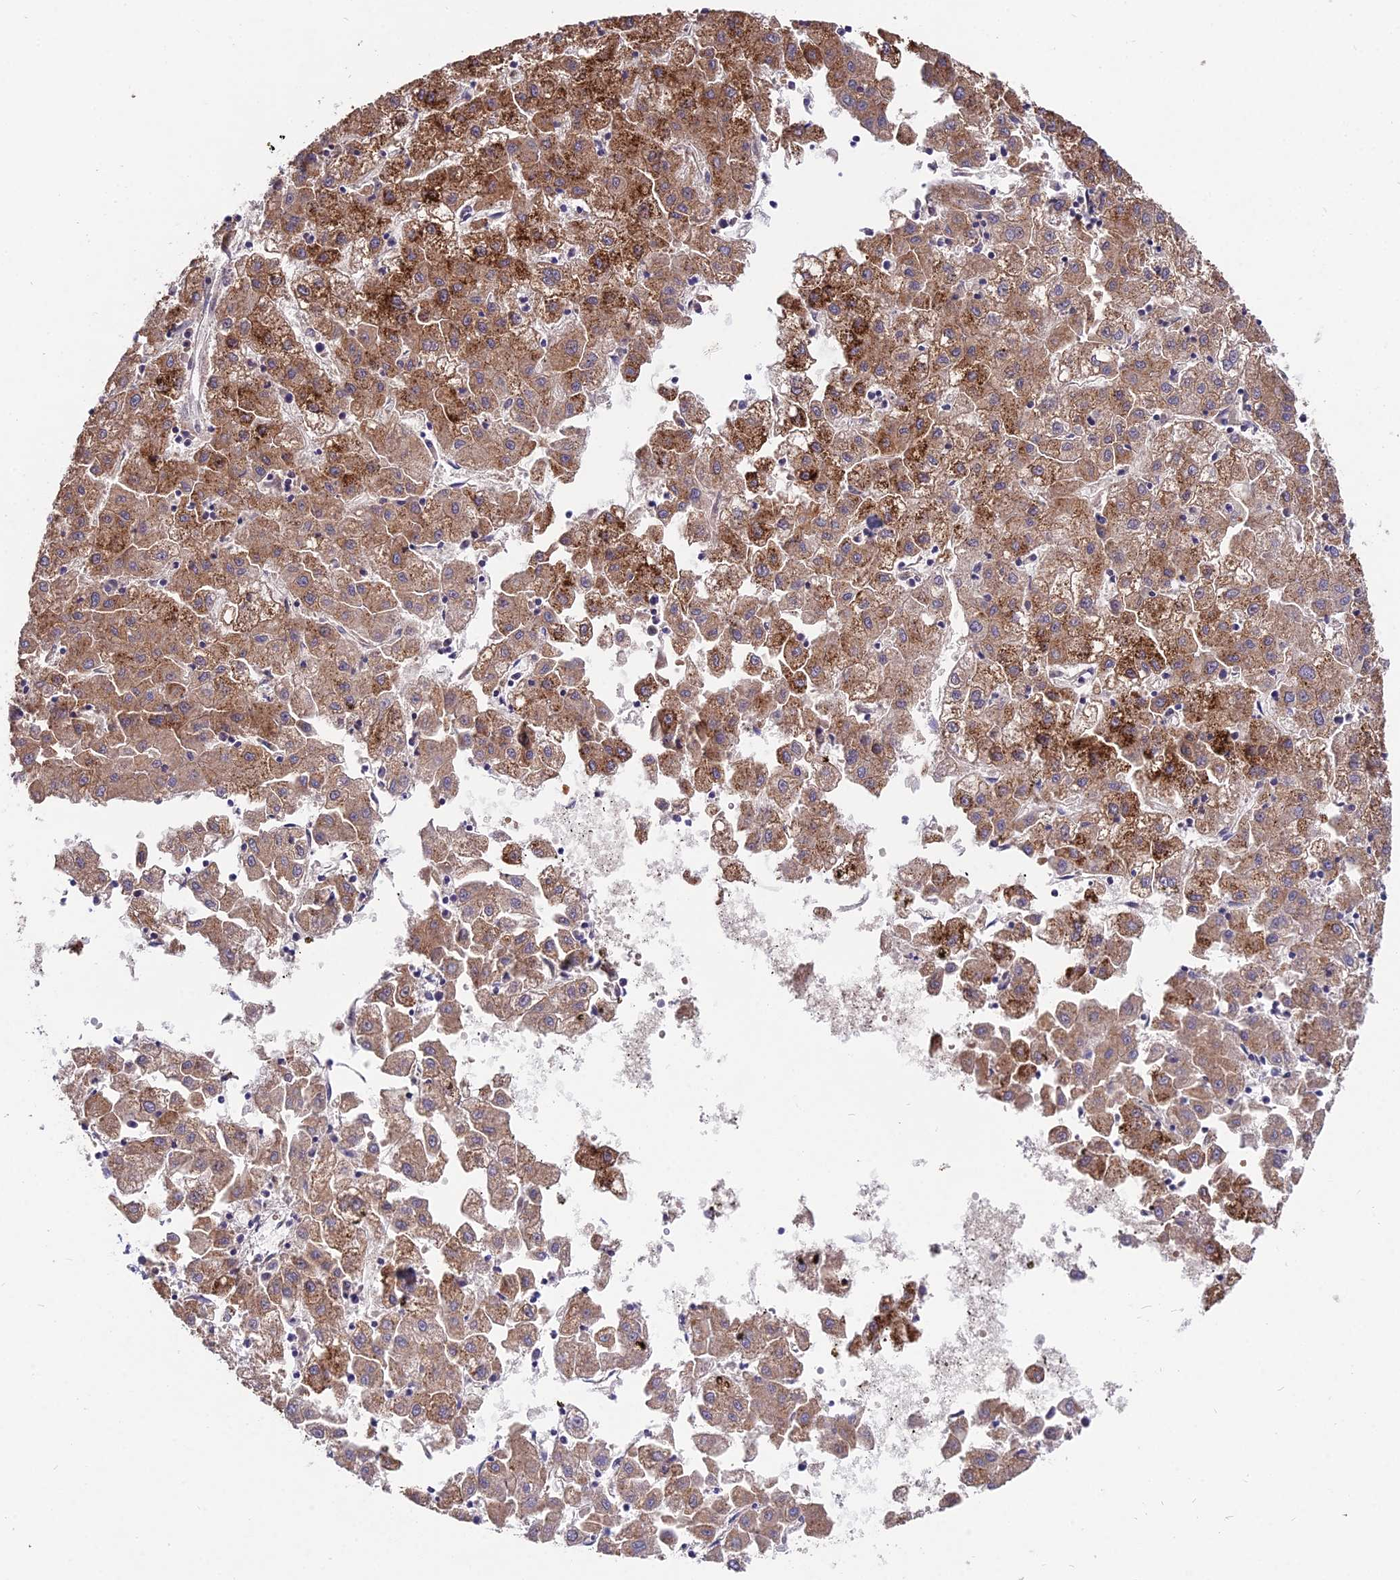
{"staining": {"intensity": "moderate", "quantity": ">75%", "location": "cytoplasmic/membranous"}, "tissue": "liver cancer", "cell_type": "Tumor cells", "image_type": "cancer", "snomed": [{"axis": "morphology", "description": "Carcinoma, Hepatocellular, NOS"}, {"axis": "topography", "description": "Liver"}], "caption": "Hepatocellular carcinoma (liver) stained with a protein marker reveals moderate staining in tumor cells.", "gene": "WDR43", "patient": {"sex": "male", "age": 72}}